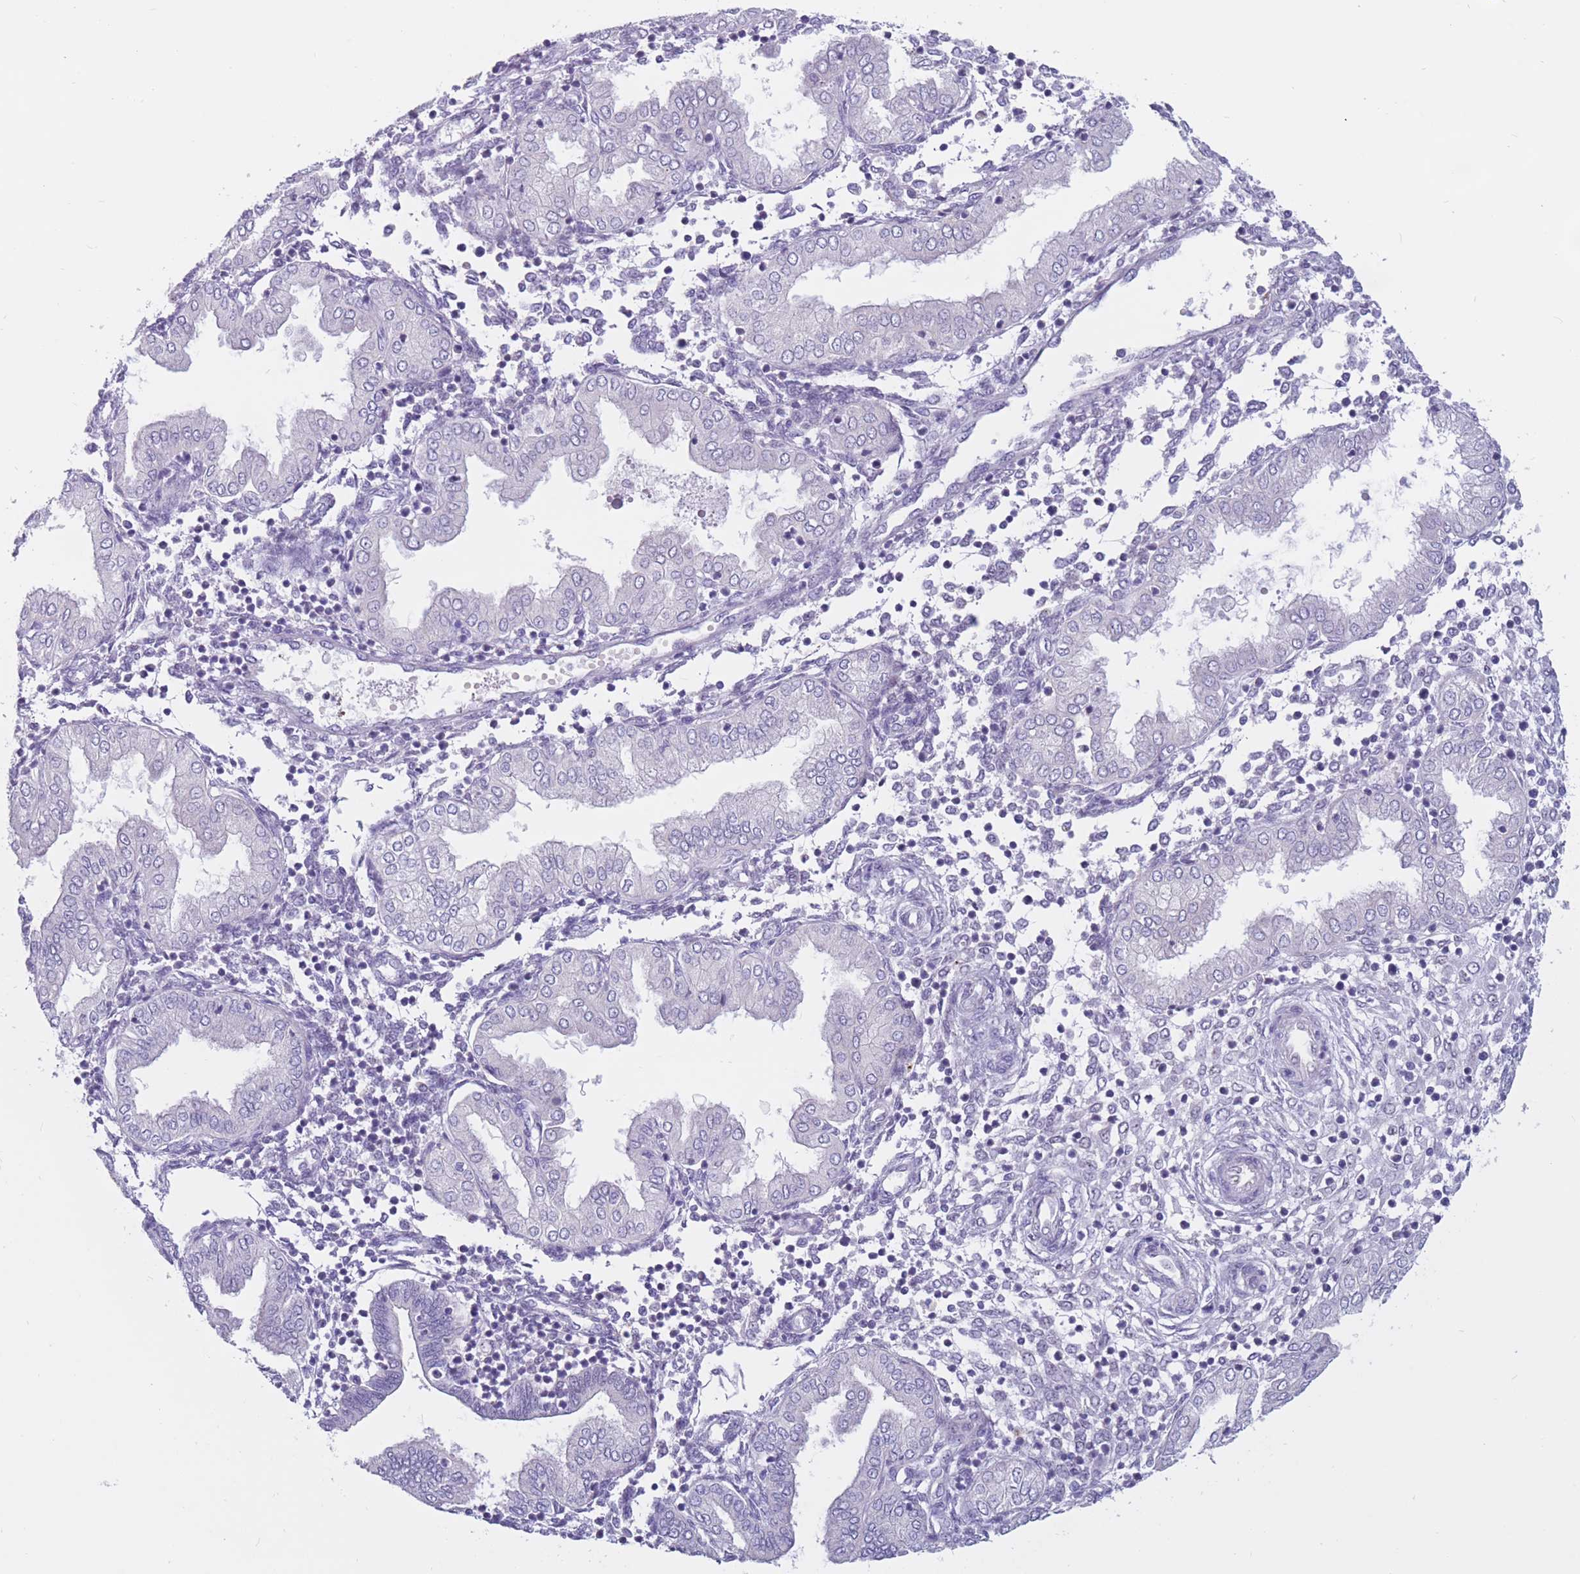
{"staining": {"intensity": "negative", "quantity": "none", "location": "none"}, "tissue": "endometrium", "cell_type": "Cells in endometrial stroma", "image_type": "normal", "snomed": [{"axis": "morphology", "description": "Normal tissue, NOS"}, {"axis": "topography", "description": "Endometrium"}], "caption": "This image is of benign endometrium stained with immunohistochemistry to label a protein in brown with the nuclei are counter-stained blue. There is no positivity in cells in endometrial stroma. (DAB IHC with hematoxylin counter stain).", "gene": "BOP1", "patient": {"sex": "female", "age": 53}}